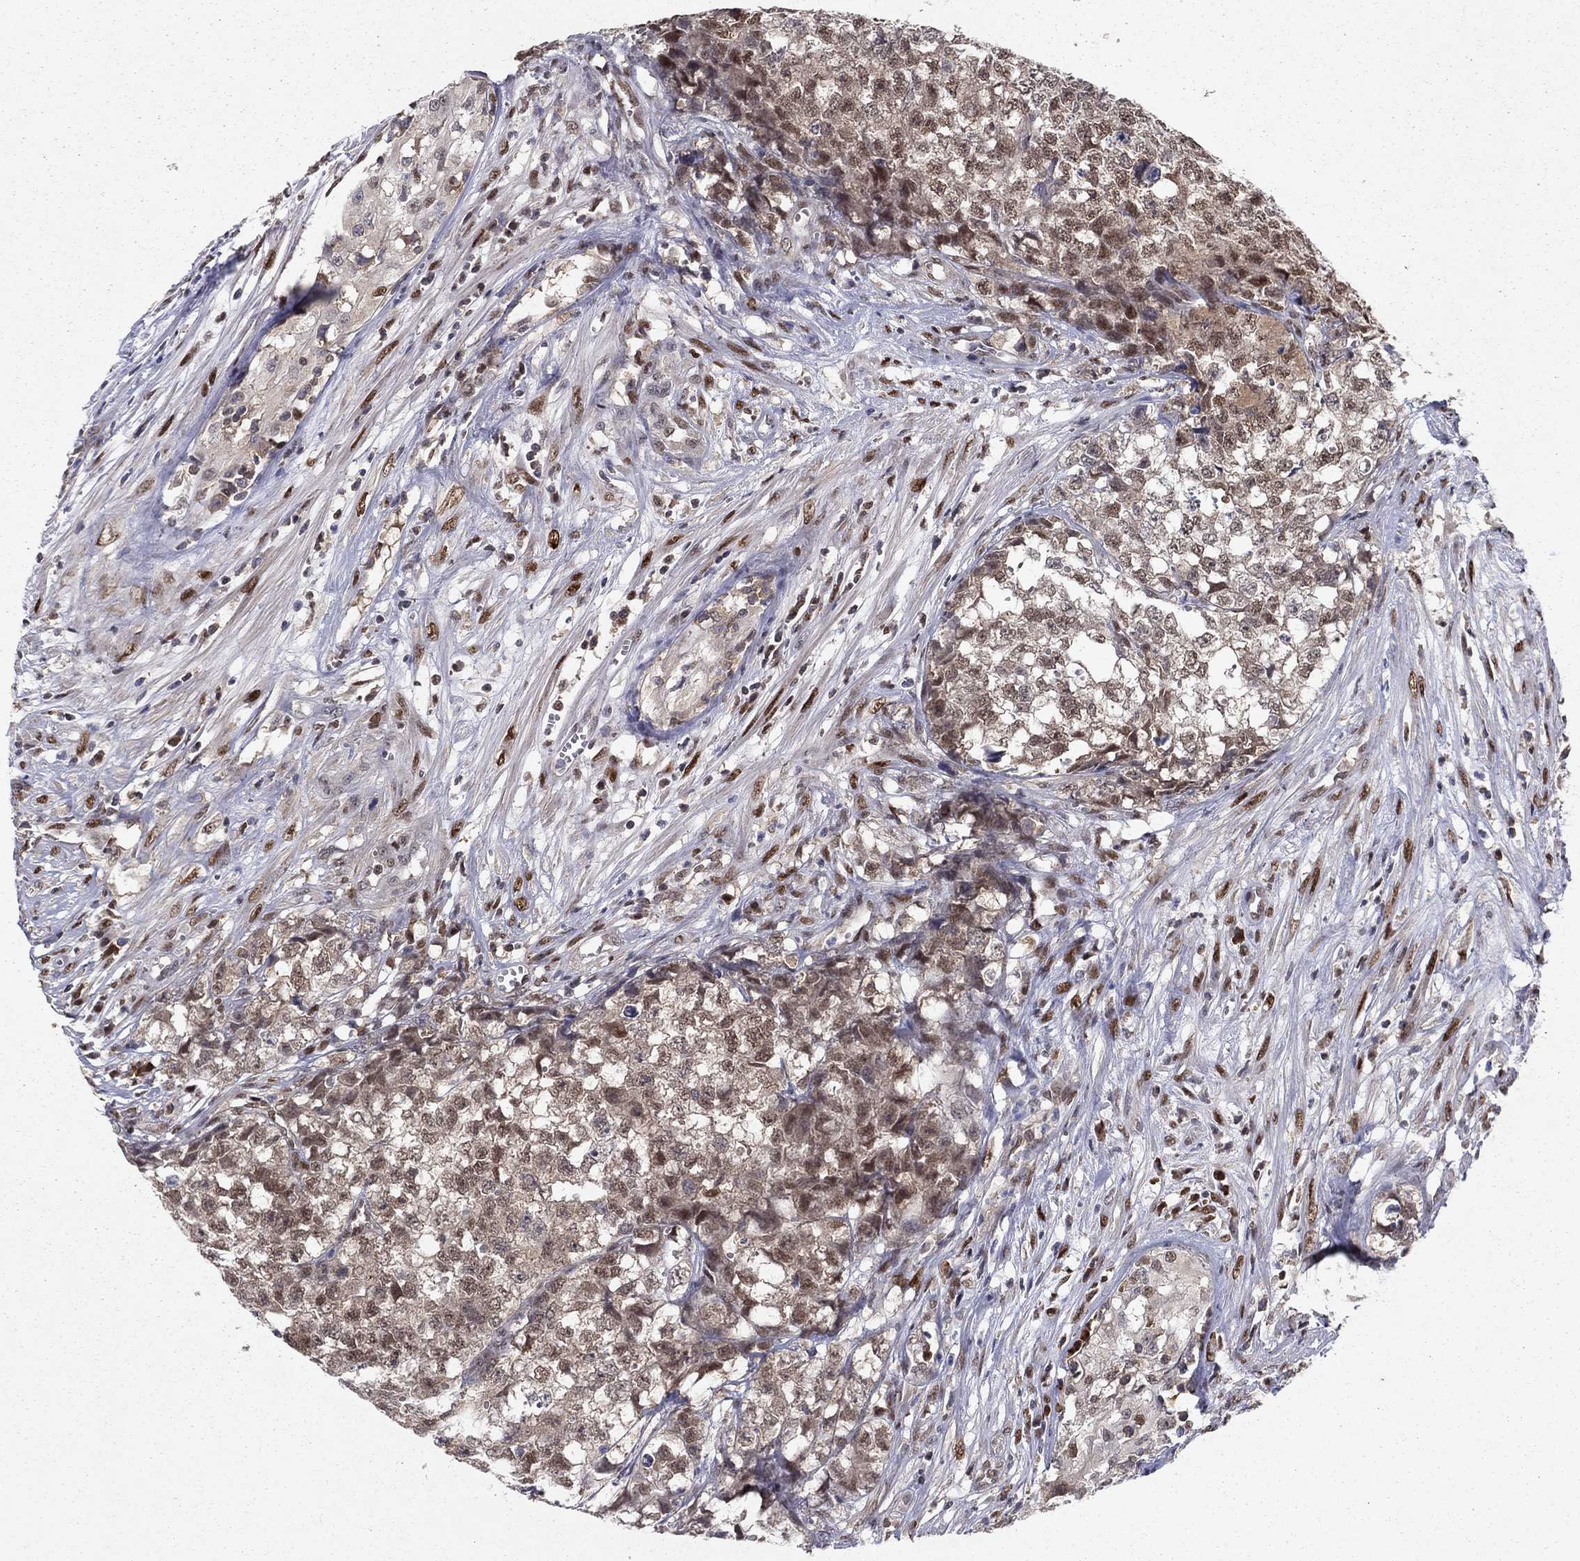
{"staining": {"intensity": "moderate", "quantity": "25%-75%", "location": "cytoplasmic/membranous"}, "tissue": "testis cancer", "cell_type": "Tumor cells", "image_type": "cancer", "snomed": [{"axis": "morphology", "description": "Seminoma, NOS"}, {"axis": "morphology", "description": "Carcinoma, Embryonal, NOS"}, {"axis": "topography", "description": "Testis"}], "caption": "Immunohistochemical staining of testis cancer (seminoma) exhibits moderate cytoplasmic/membranous protein positivity in about 25%-75% of tumor cells. Immunohistochemistry (ihc) stains the protein in brown and the nuclei are stained blue.", "gene": "CRTC1", "patient": {"sex": "male", "age": 22}}